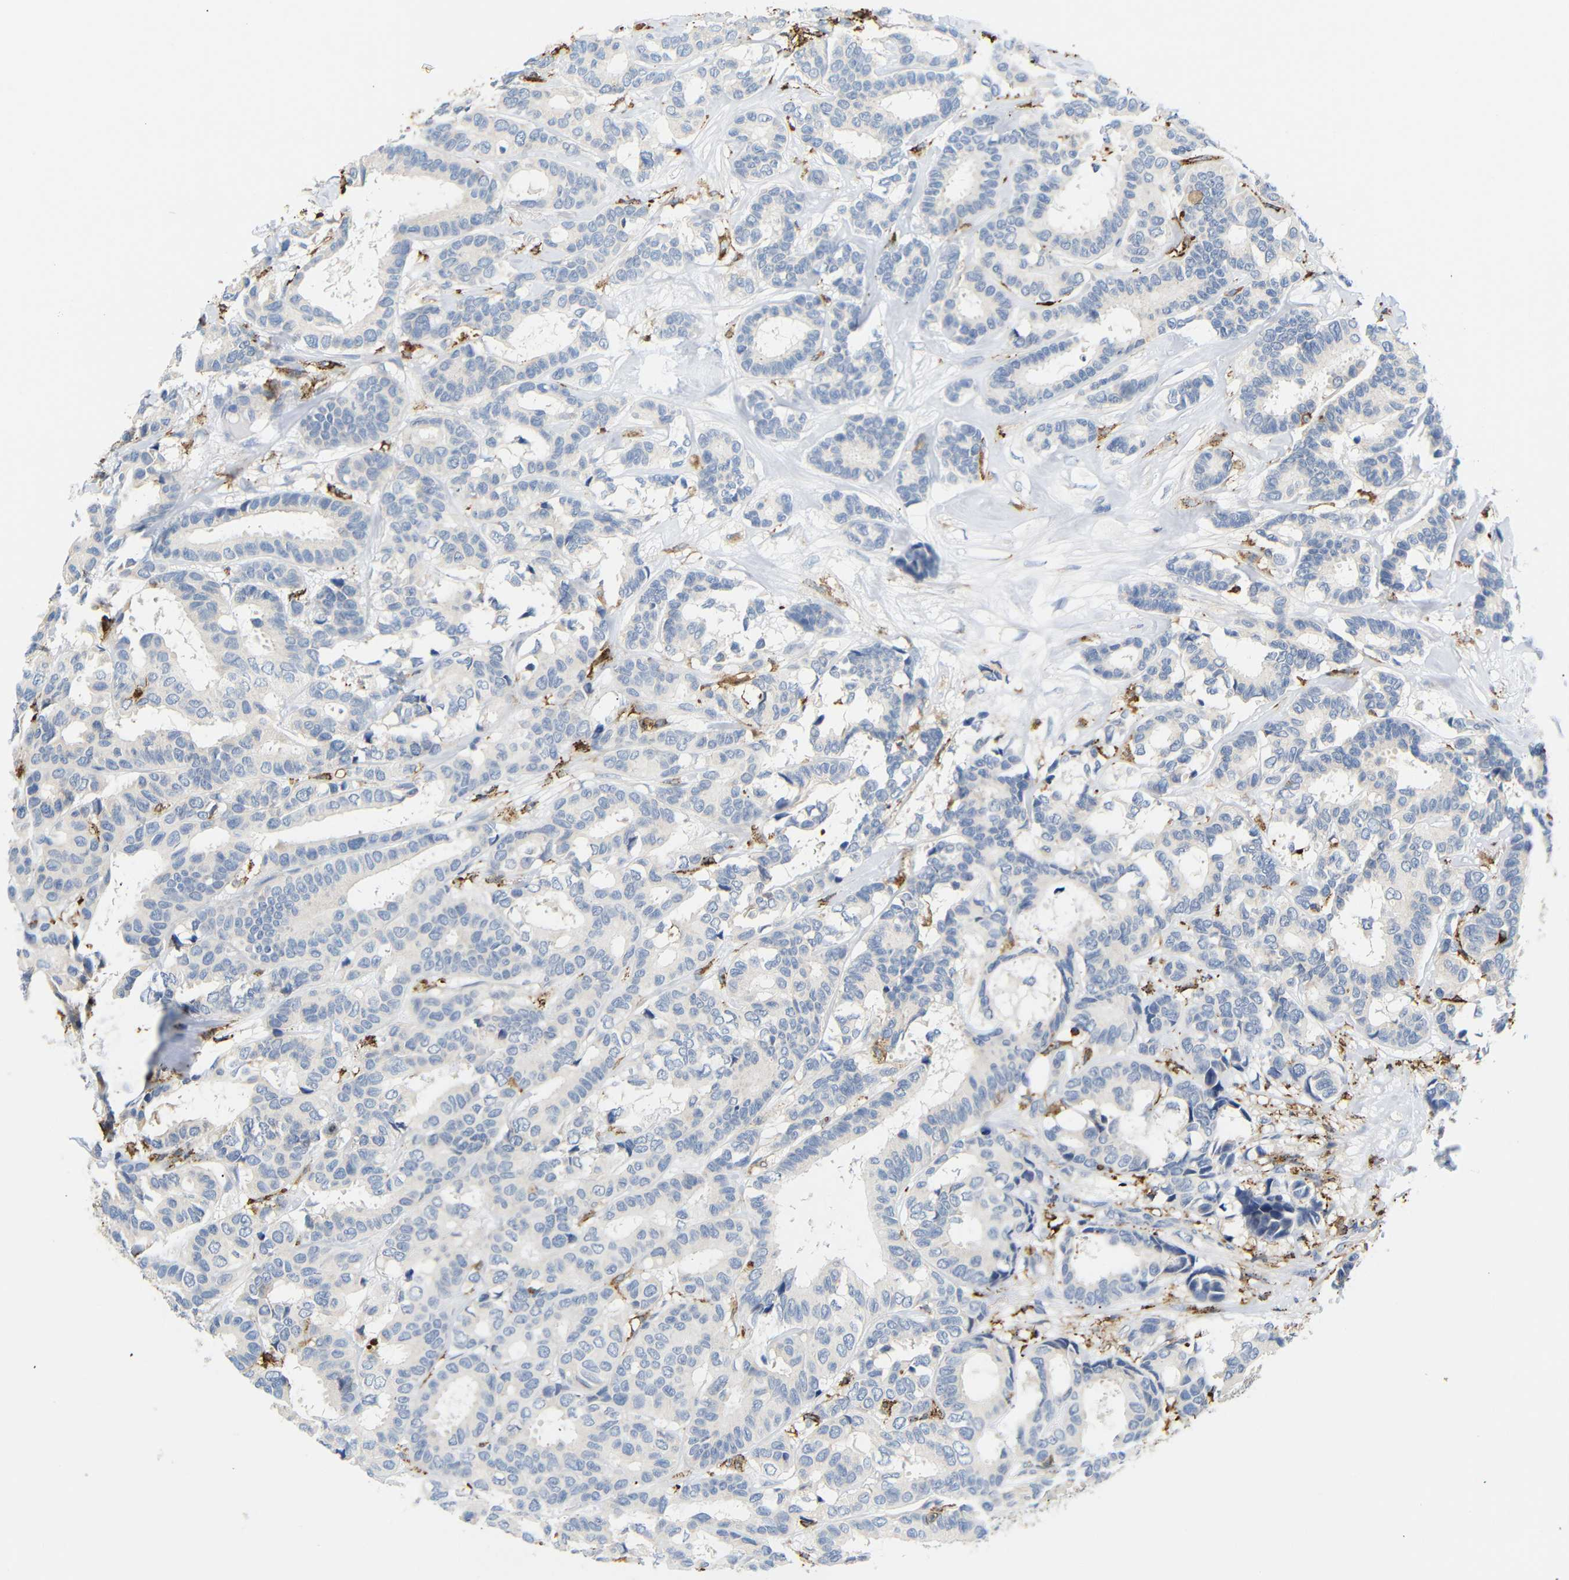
{"staining": {"intensity": "negative", "quantity": "none", "location": "none"}, "tissue": "breast cancer", "cell_type": "Tumor cells", "image_type": "cancer", "snomed": [{"axis": "morphology", "description": "Duct carcinoma"}, {"axis": "topography", "description": "Breast"}], "caption": "Immunohistochemistry (IHC) of human breast infiltrating ductal carcinoma demonstrates no positivity in tumor cells.", "gene": "HLA-DQB1", "patient": {"sex": "female", "age": 87}}